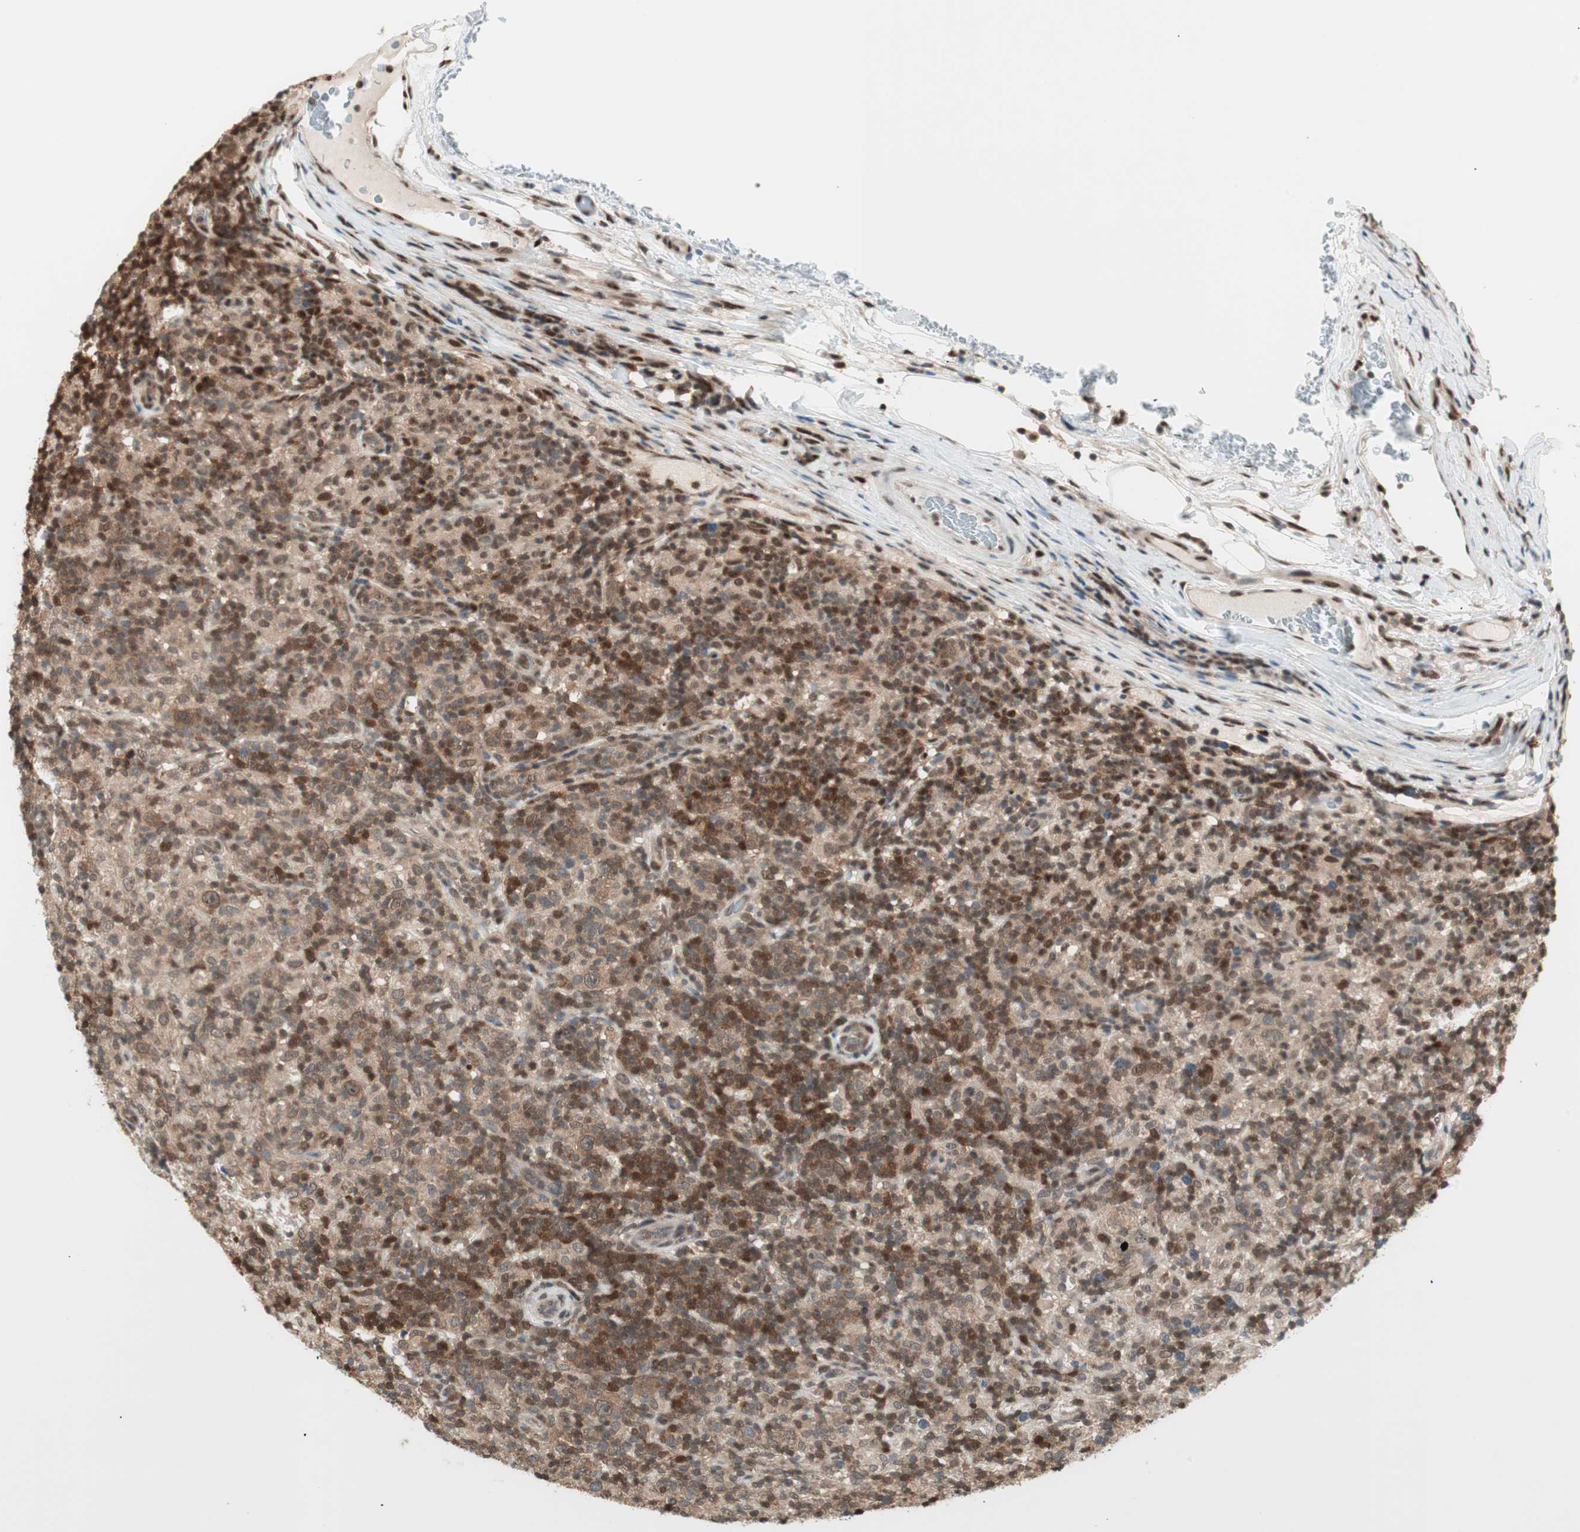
{"staining": {"intensity": "weak", "quantity": ">75%", "location": "cytoplasmic/membranous"}, "tissue": "lymphoma", "cell_type": "Tumor cells", "image_type": "cancer", "snomed": [{"axis": "morphology", "description": "Hodgkin's disease, NOS"}, {"axis": "topography", "description": "Lymph node"}], "caption": "Hodgkin's disease tissue reveals weak cytoplasmic/membranous positivity in about >75% of tumor cells", "gene": "UBE2I", "patient": {"sex": "male", "age": 70}}